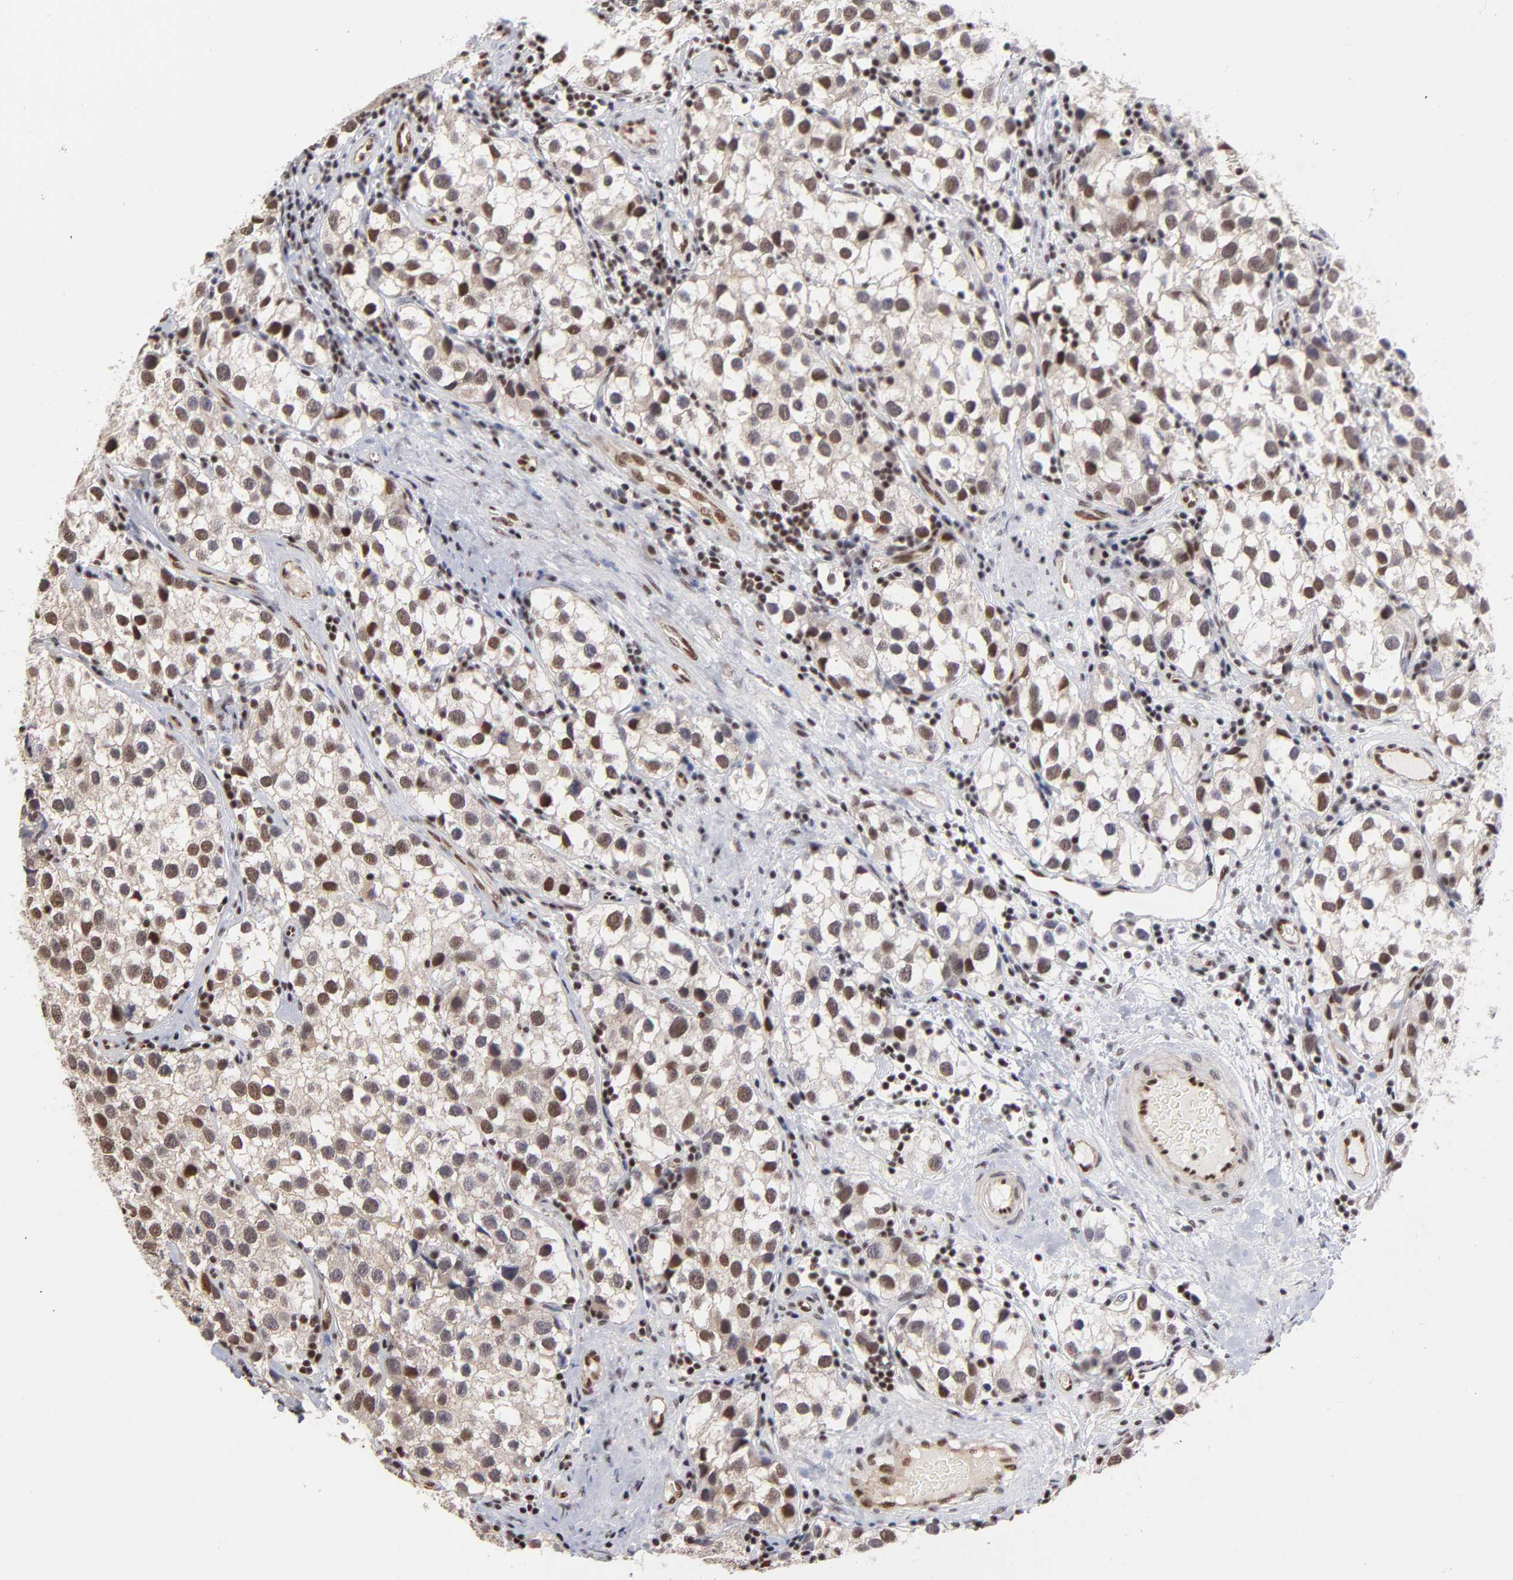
{"staining": {"intensity": "moderate", "quantity": "25%-75%", "location": "nuclear"}, "tissue": "testis cancer", "cell_type": "Tumor cells", "image_type": "cancer", "snomed": [{"axis": "morphology", "description": "Seminoma, NOS"}, {"axis": "topography", "description": "Testis"}], "caption": "Testis seminoma was stained to show a protein in brown. There is medium levels of moderate nuclear expression in about 25%-75% of tumor cells.", "gene": "GABPA", "patient": {"sex": "male", "age": 39}}